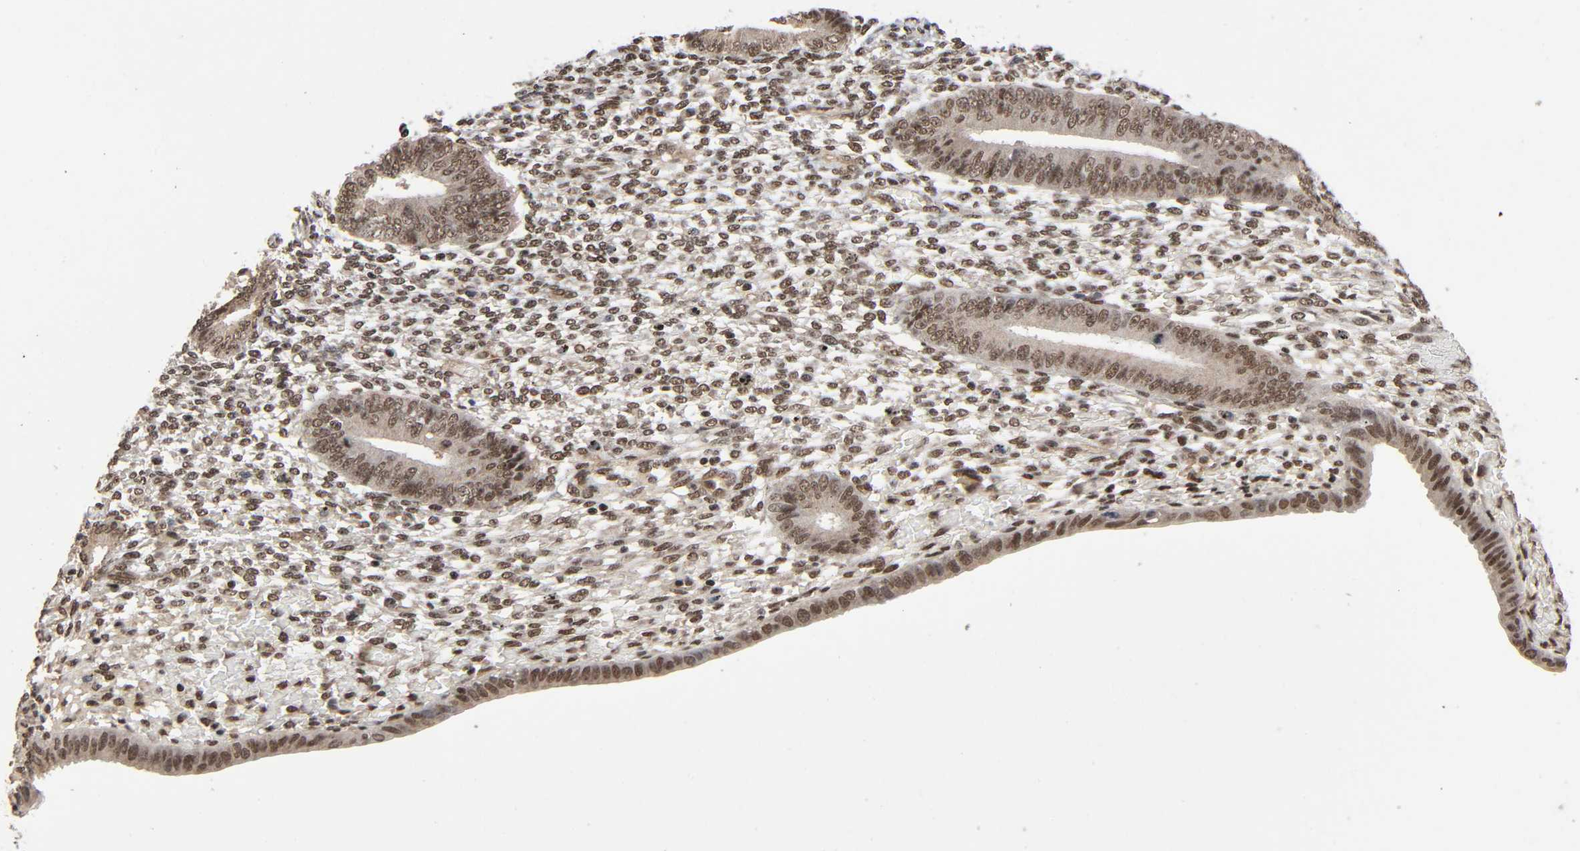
{"staining": {"intensity": "strong", "quantity": ">75%", "location": "nuclear"}, "tissue": "endometrium", "cell_type": "Cells in endometrial stroma", "image_type": "normal", "snomed": [{"axis": "morphology", "description": "Normal tissue, NOS"}, {"axis": "topography", "description": "Endometrium"}], "caption": "Protein analysis of normal endometrium shows strong nuclear staining in about >75% of cells in endometrial stroma.", "gene": "ZNF384", "patient": {"sex": "female", "age": 42}}